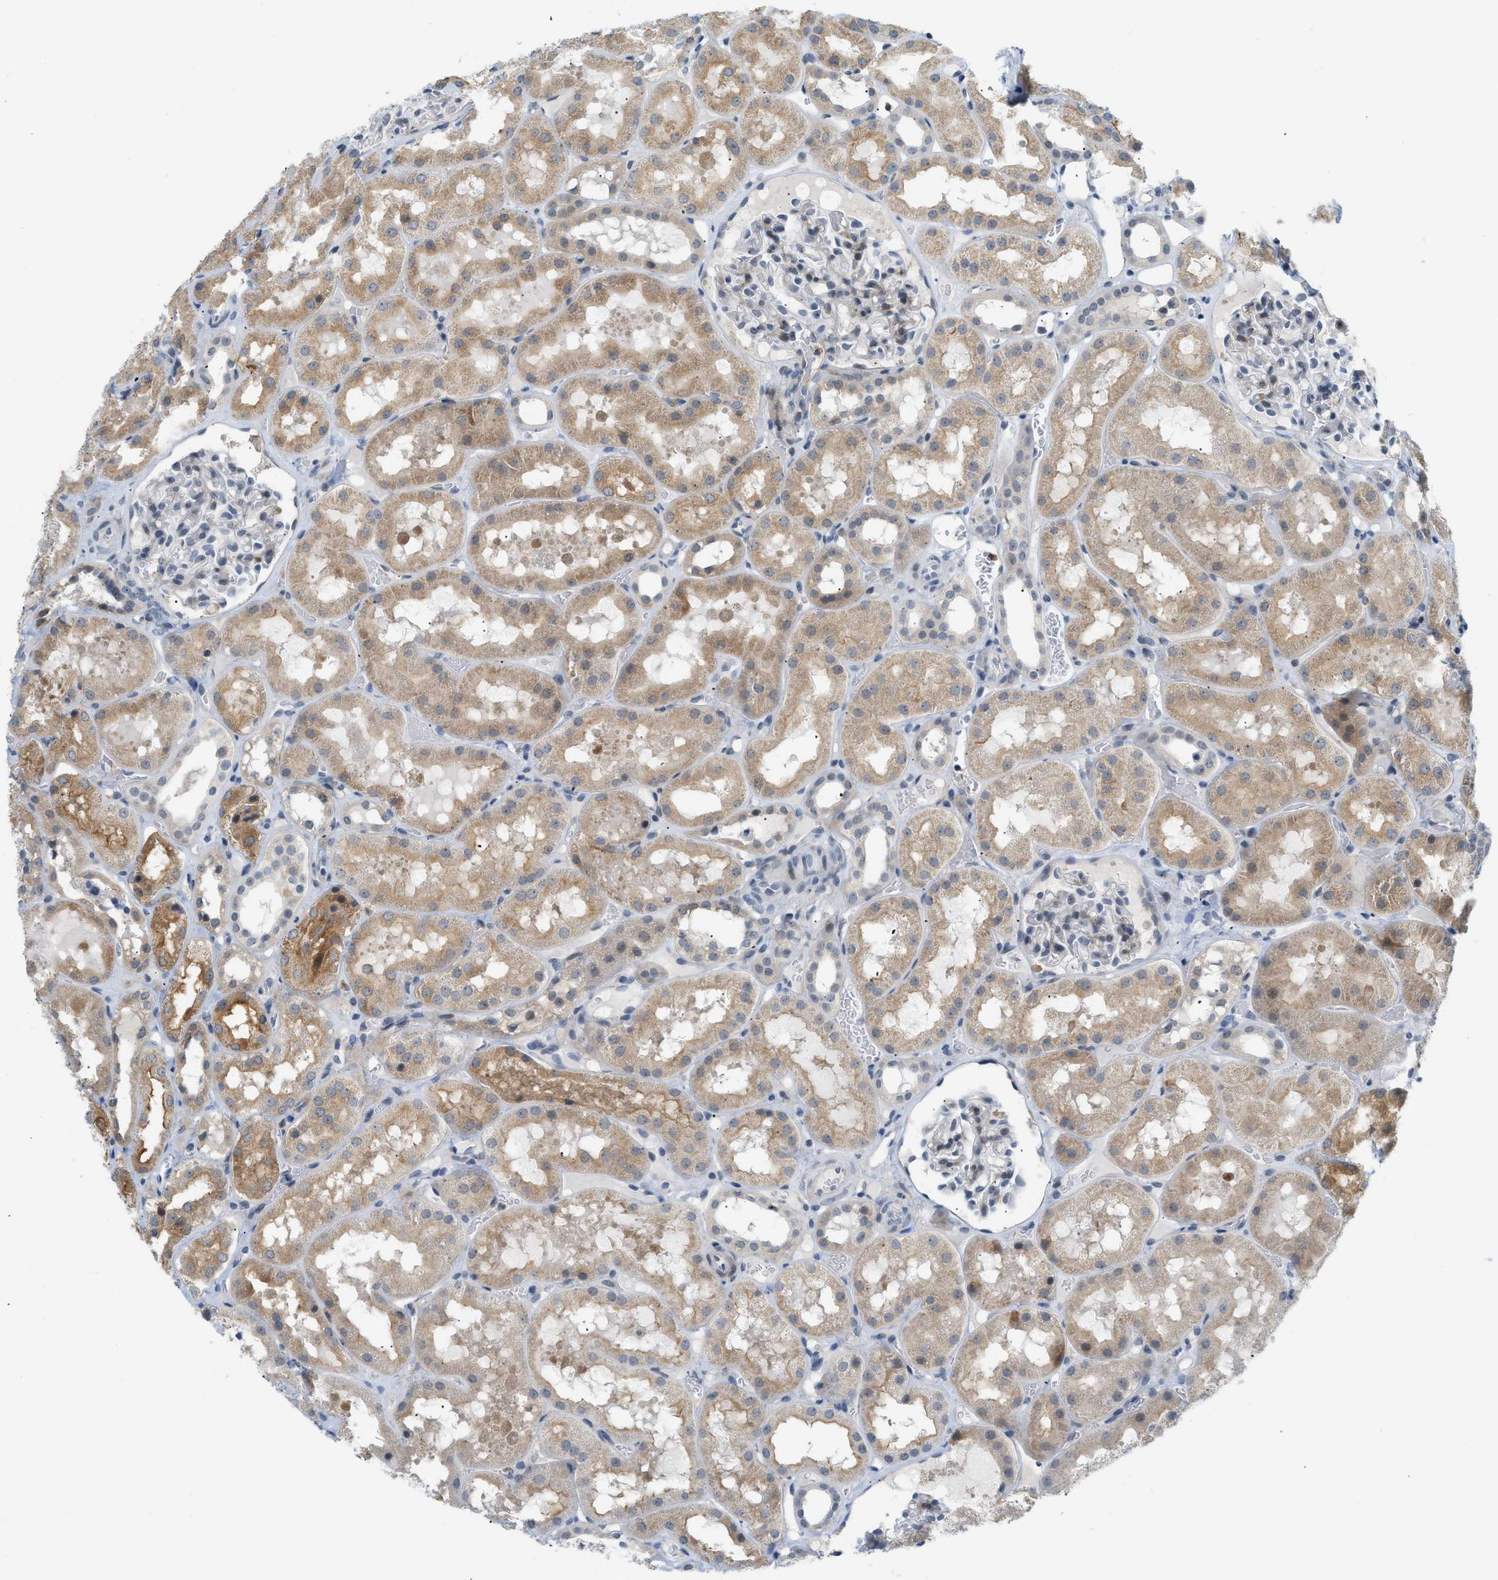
{"staining": {"intensity": "negative", "quantity": "none", "location": "none"}, "tissue": "kidney", "cell_type": "Cells in glomeruli", "image_type": "normal", "snomed": [{"axis": "morphology", "description": "Normal tissue, NOS"}, {"axis": "topography", "description": "Kidney"}, {"axis": "topography", "description": "Urinary bladder"}], "caption": "The immunohistochemistry (IHC) photomicrograph has no significant staining in cells in glomeruli of kidney.", "gene": "ZNF408", "patient": {"sex": "male", "age": 16}}